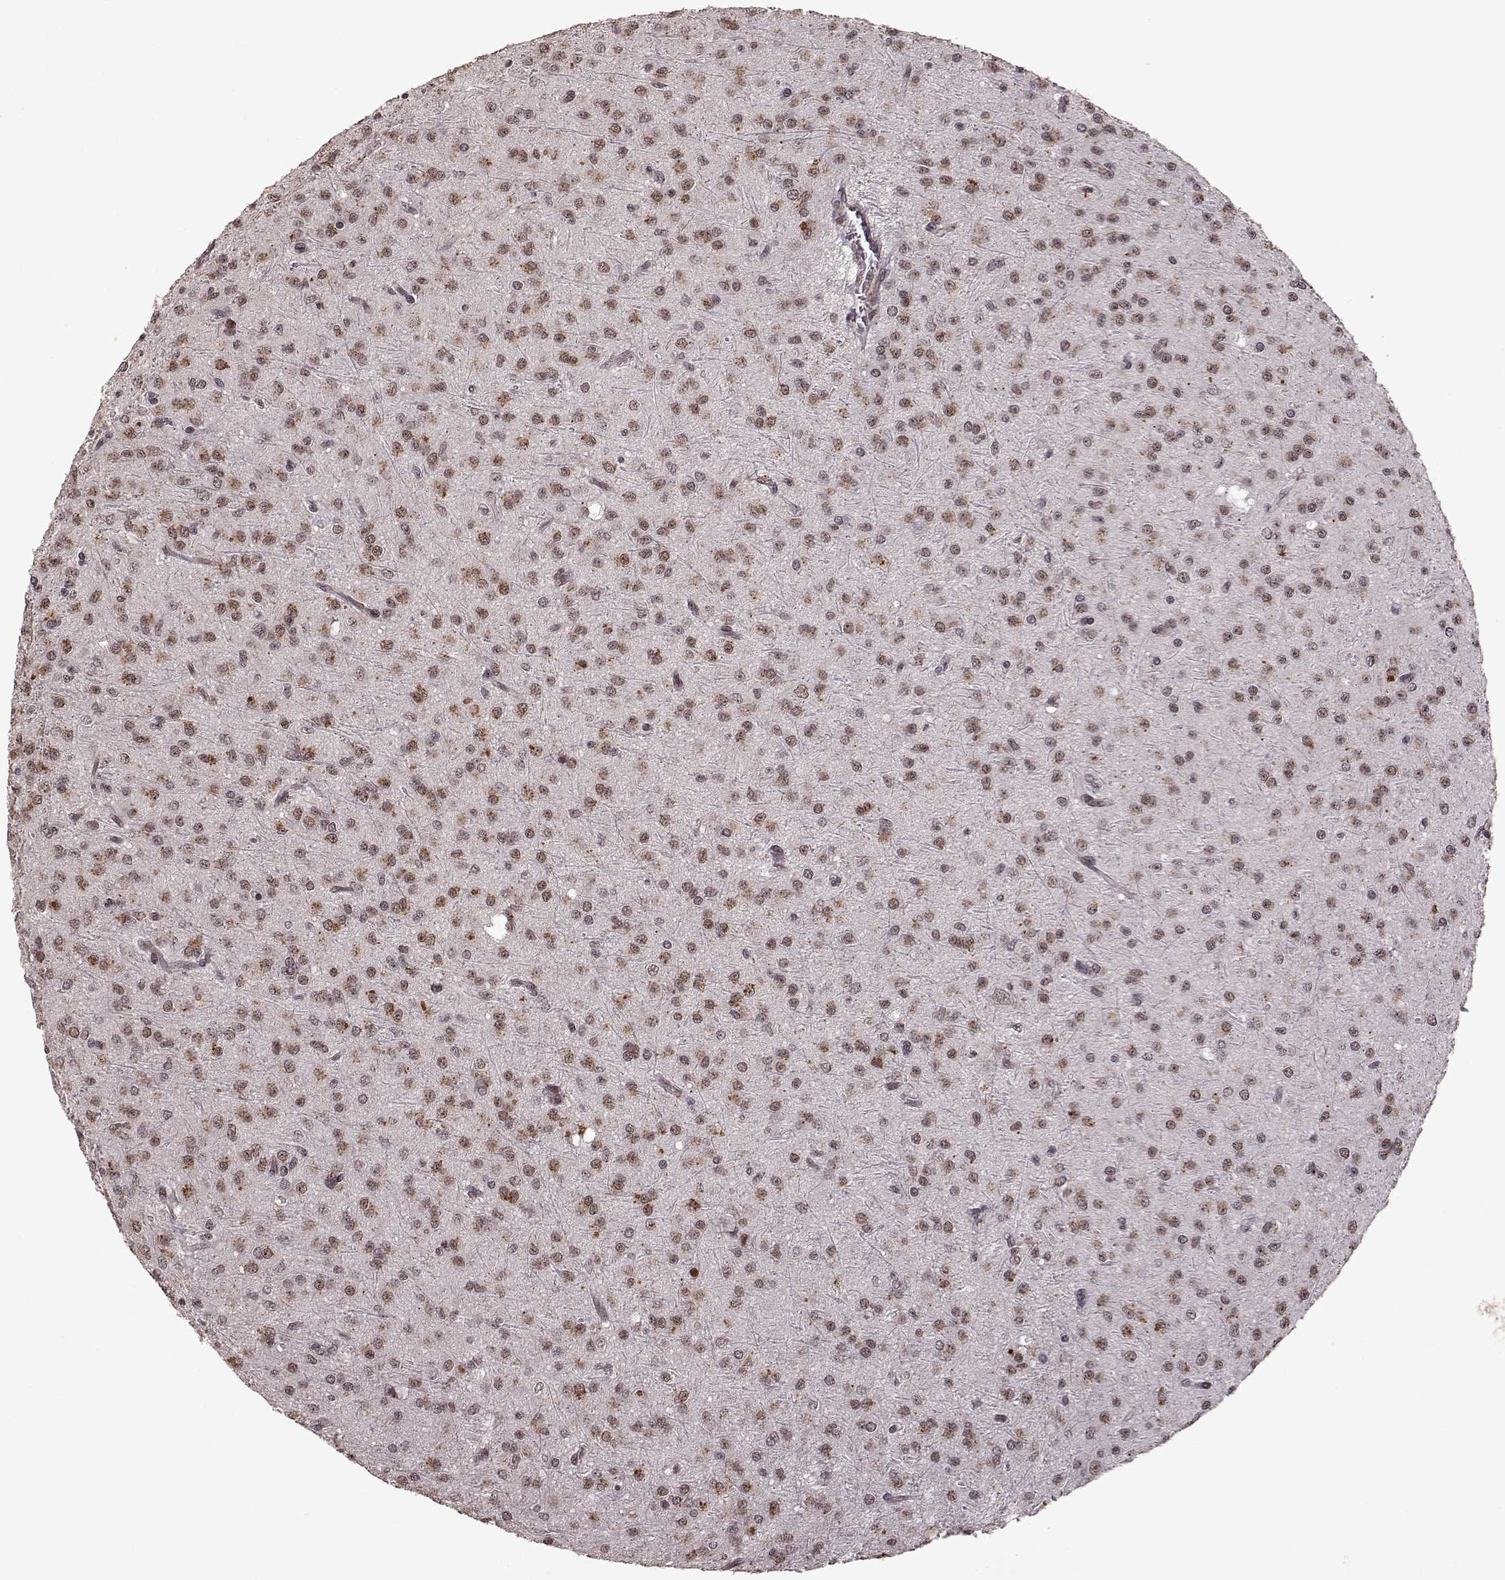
{"staining": {"intensity": "weak", "quantity": ">75%", "location": "nuclear"}, "tissue": "glioma", "cell_type": "Tumor cells", "image_type": "cancer", "snomed": [{"axis": "morphology", "description": "Glioma, malignant, Low grade"}, {"axis": "topography", "description": "Brain"}], "caption": "A high-resolution micrograph shows immunohistochemistry (IHC) staining of malignant glioma (low-grade), which reveals weak nuclear expression in about >75% of tumor cells. Using DAB (3,3'-diaminobenzidine) (brown) and hematoxylin (blue) stains, captured at high magnification using brightfield microscopy.", "gene": "RRAGD", "patient": {"sex": "male", "age": 27}}